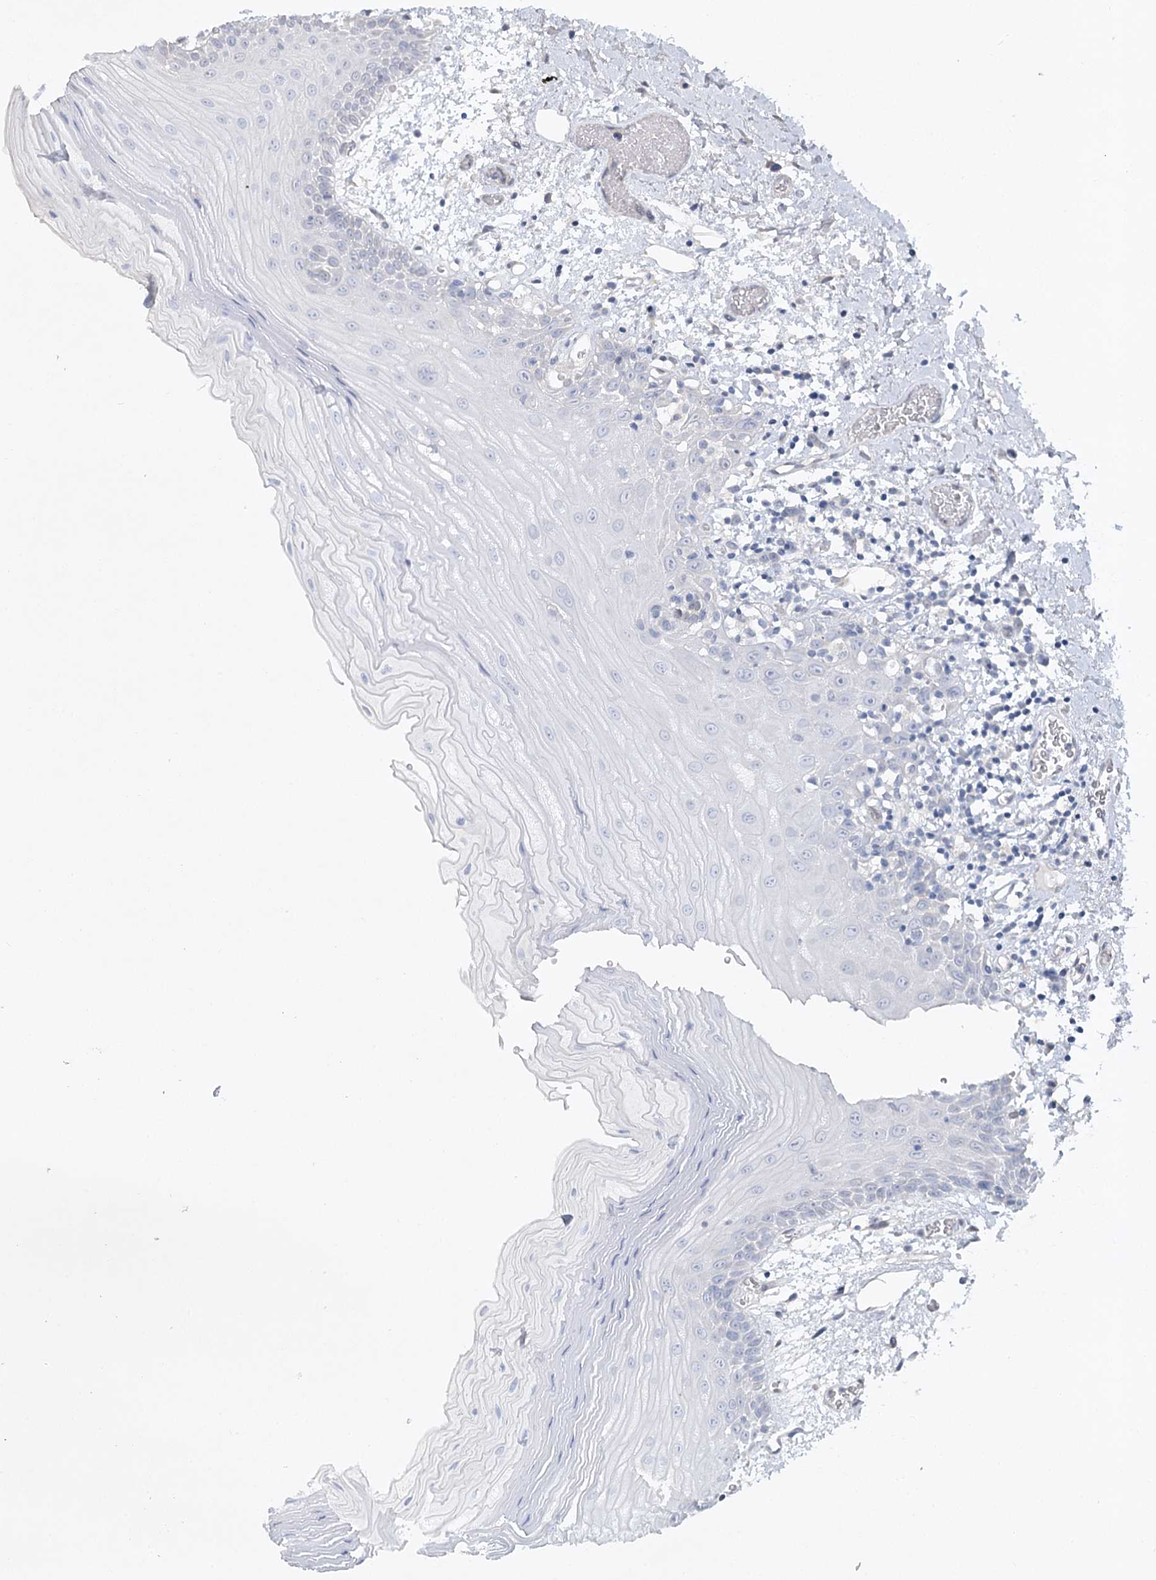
{"staining": {"intensity": "negative", "quantity": "none", "location": "none"}, "tissue": "oral mucosa", "cell_type": "Squamous epithelial cells", "image_type": "normal", "snomed": [{"axis": "morphology", "description": "Normal tissue, NOS"}, {"axis": "topography", "description": "Oral tissue"}], "caption": "Squamous epithelial cells are negative for brown protein staining in unremarkable oral mucosa. (Brightfield microscopy of DAB immunohistochemistry at high magnification).", "gene": "AAMDC", "patient": {"sex": "male", "age": 52}}